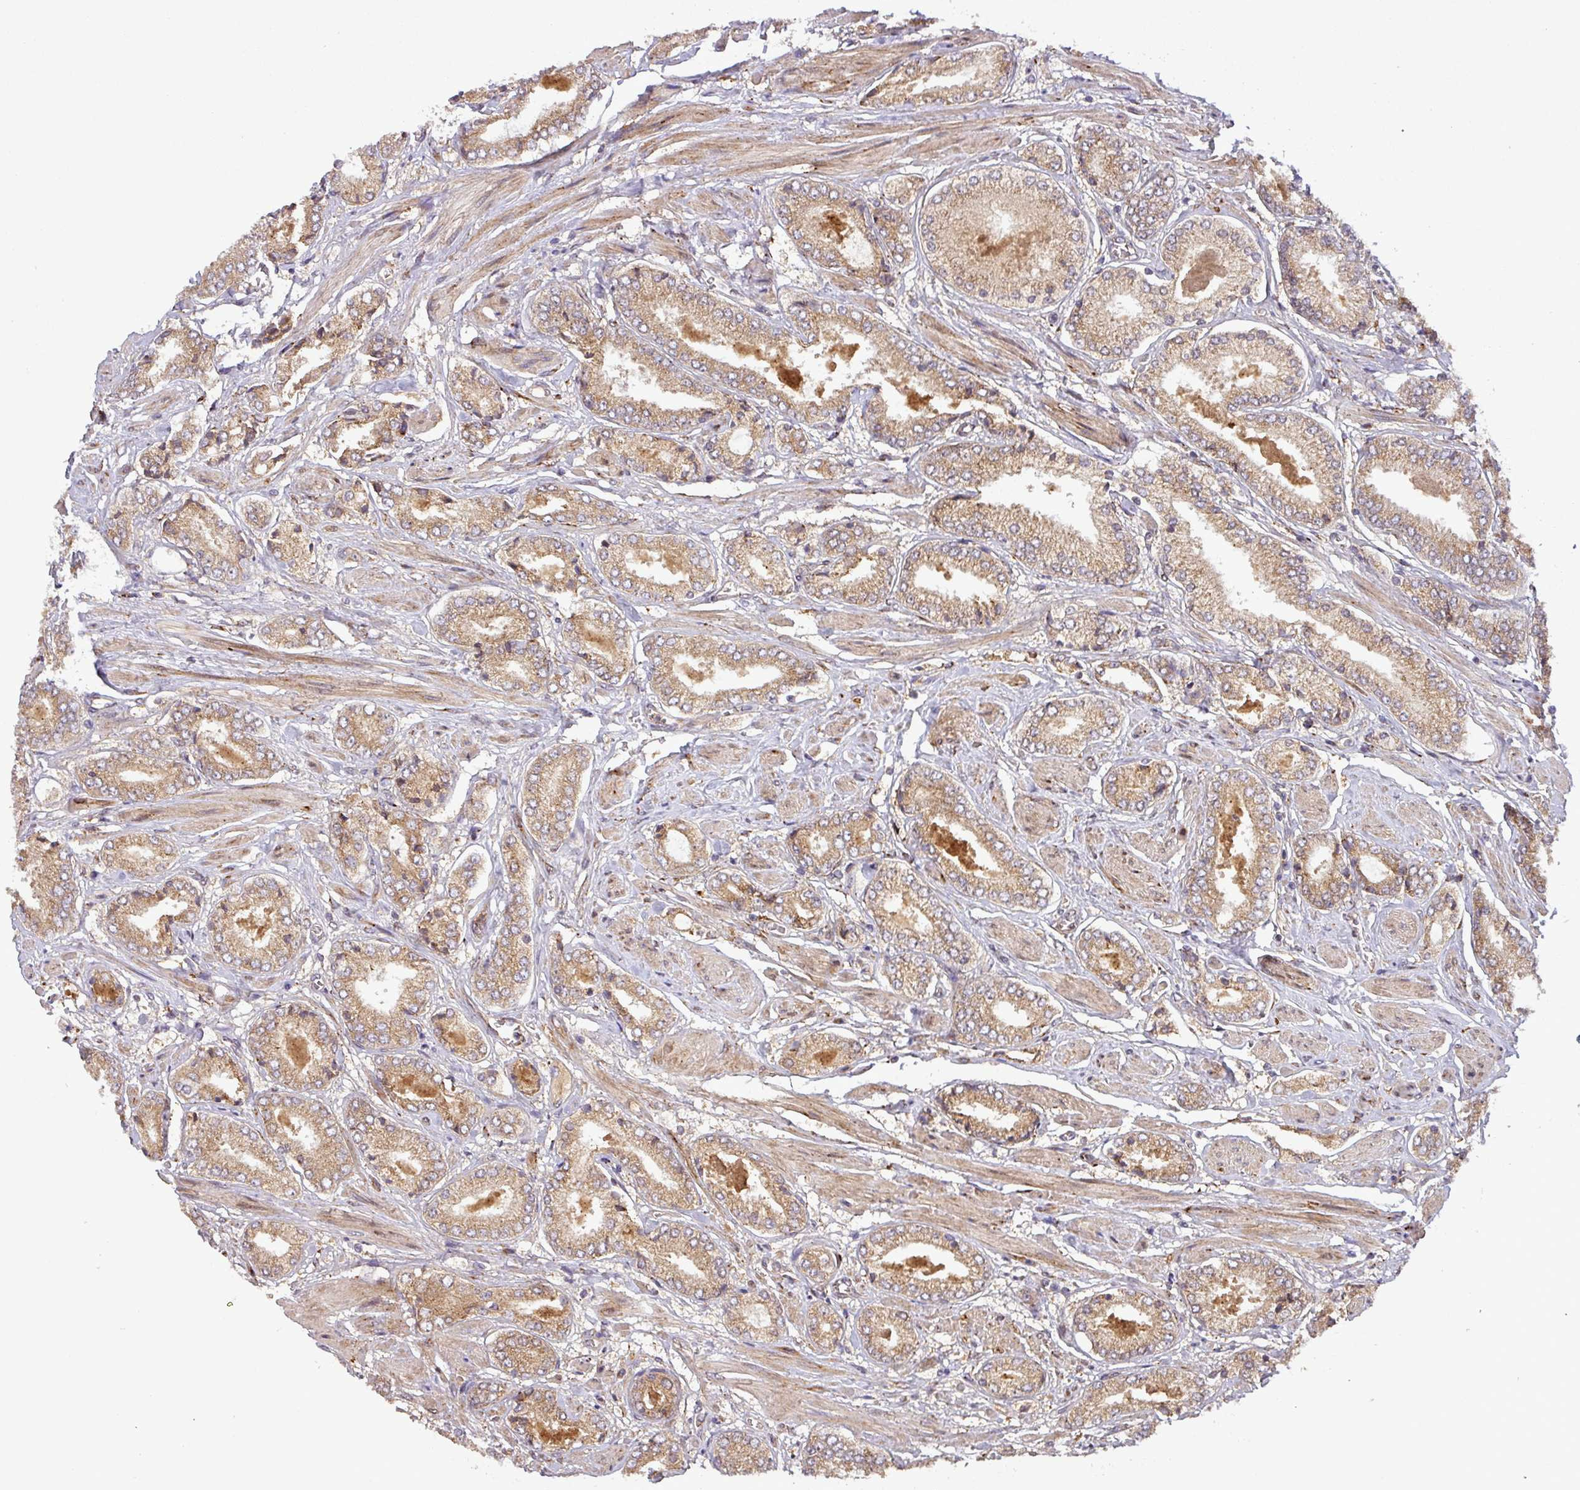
{"staining": {"intensity": "moderate", "quantity": ">75%", "location": "cytoplasmic/membranous"}, "tissue": "prostate cancer", "cell_type": "Tumor cells", "image_type": "cancer", "snomed": [{"axis": "morphology", "description": "Adenocarcinoma, High grade"}, {"axis": "topography", "description": "Prostate and seminal vesicle, NOS"}], "caption": "High-grade adenocarcinoma (prostate) stained with DAB (3,3'-diaminobenzidine) immunohistochemistry (IHC) shows medium levels of moderate cytoplasmic/membranous staining in approximately >75% of tumor cells.", "gene": "ART1", "patient": {"sex": "male", "age": 64}}